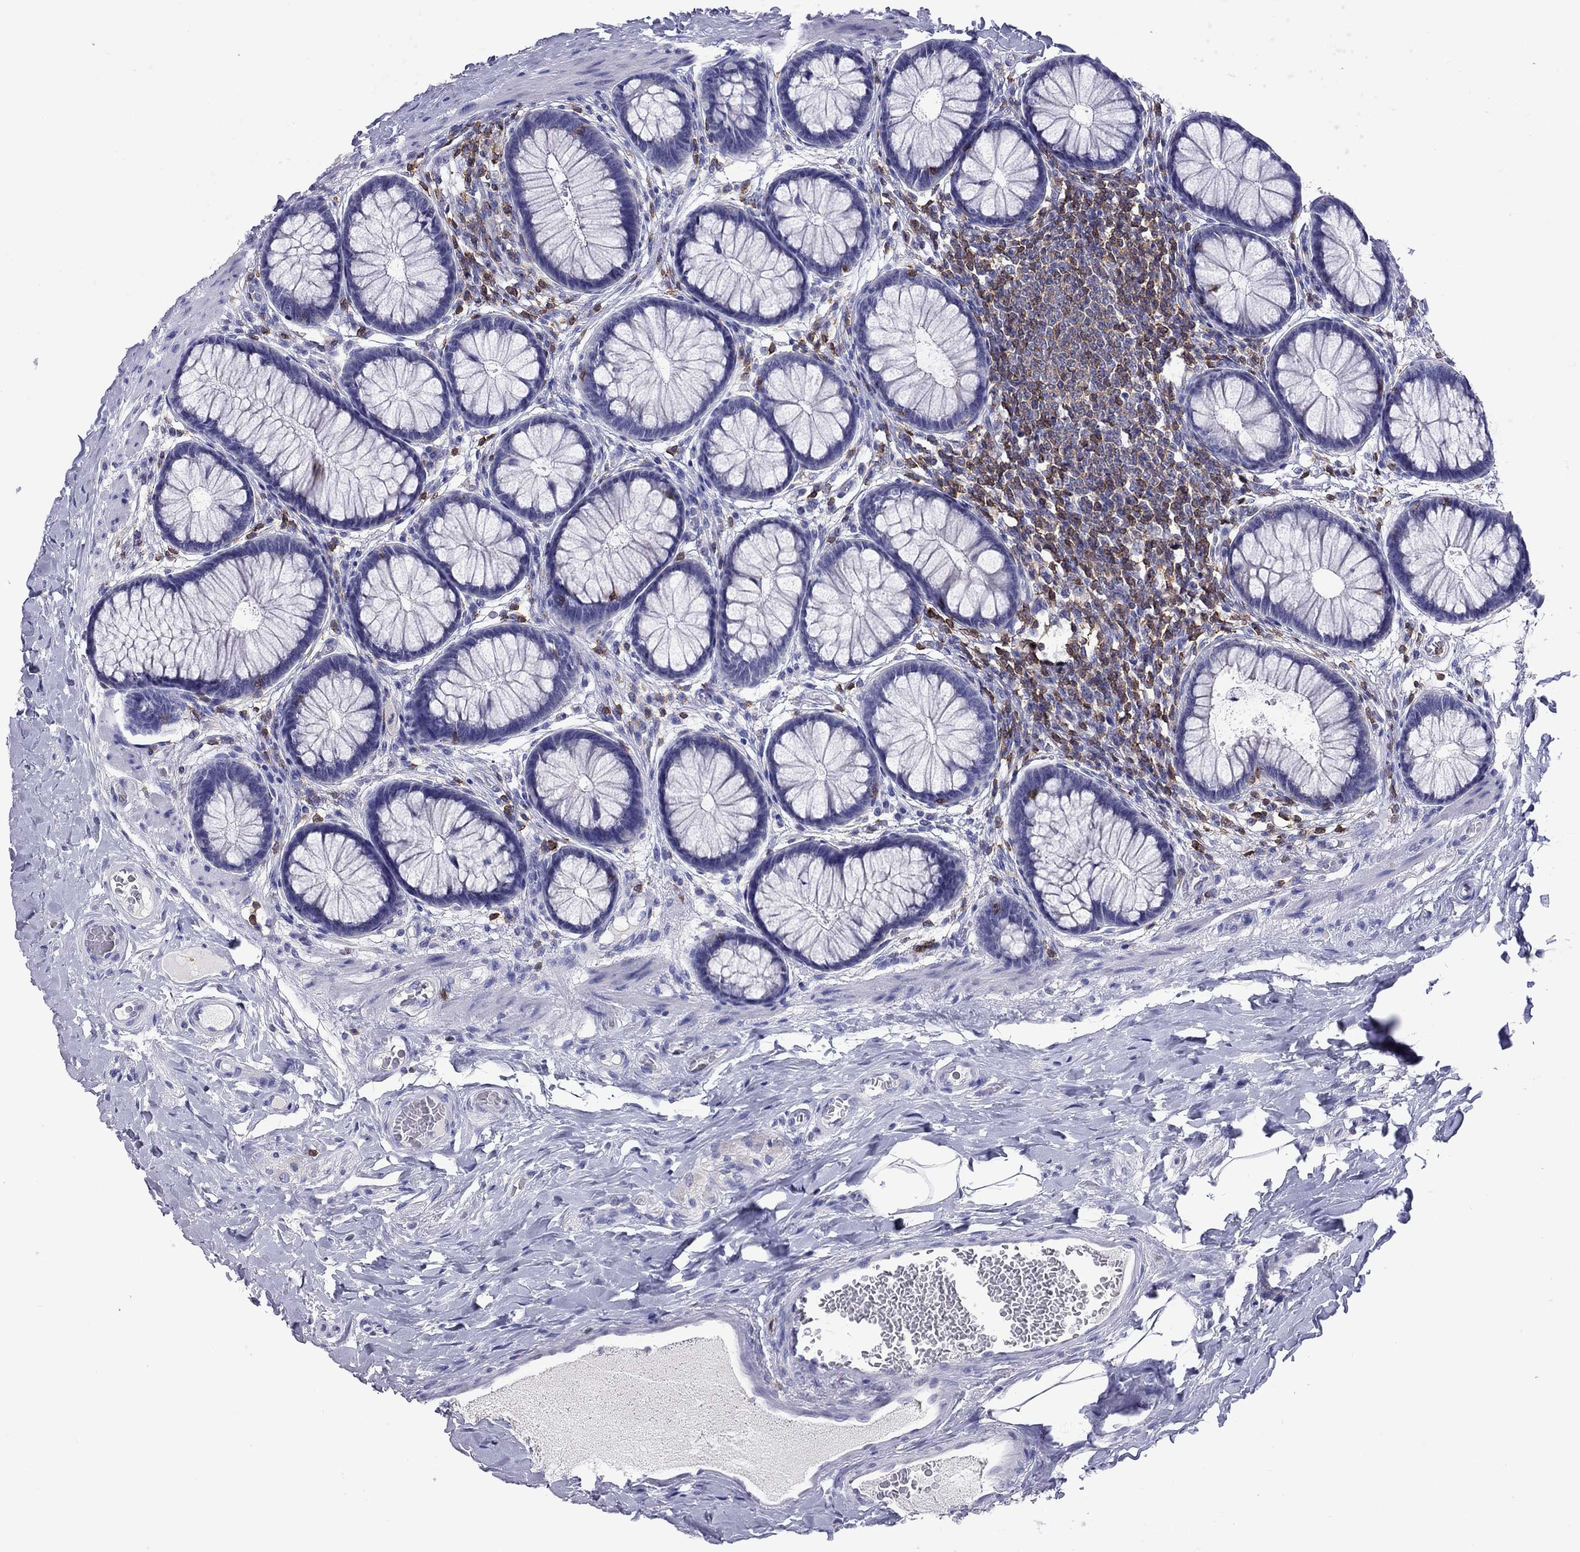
{"staining": {"intensity": "negative", "quantity": "none", "location": "none"}, "tissue": "colon", "cell_type": "Endothelial cells", "image_type": "normal", "snomed": [{"axis": "morphology", "description": "Normal tissue, NOS"}, {"axis": "topography", "description": "Colon"}], "caption": "This is an IHC micrograph of normal colon. There is no staining in endothelial cells.", "gene": "ENSG00000288637", "patient": {"sex": "female", "age": 65}}